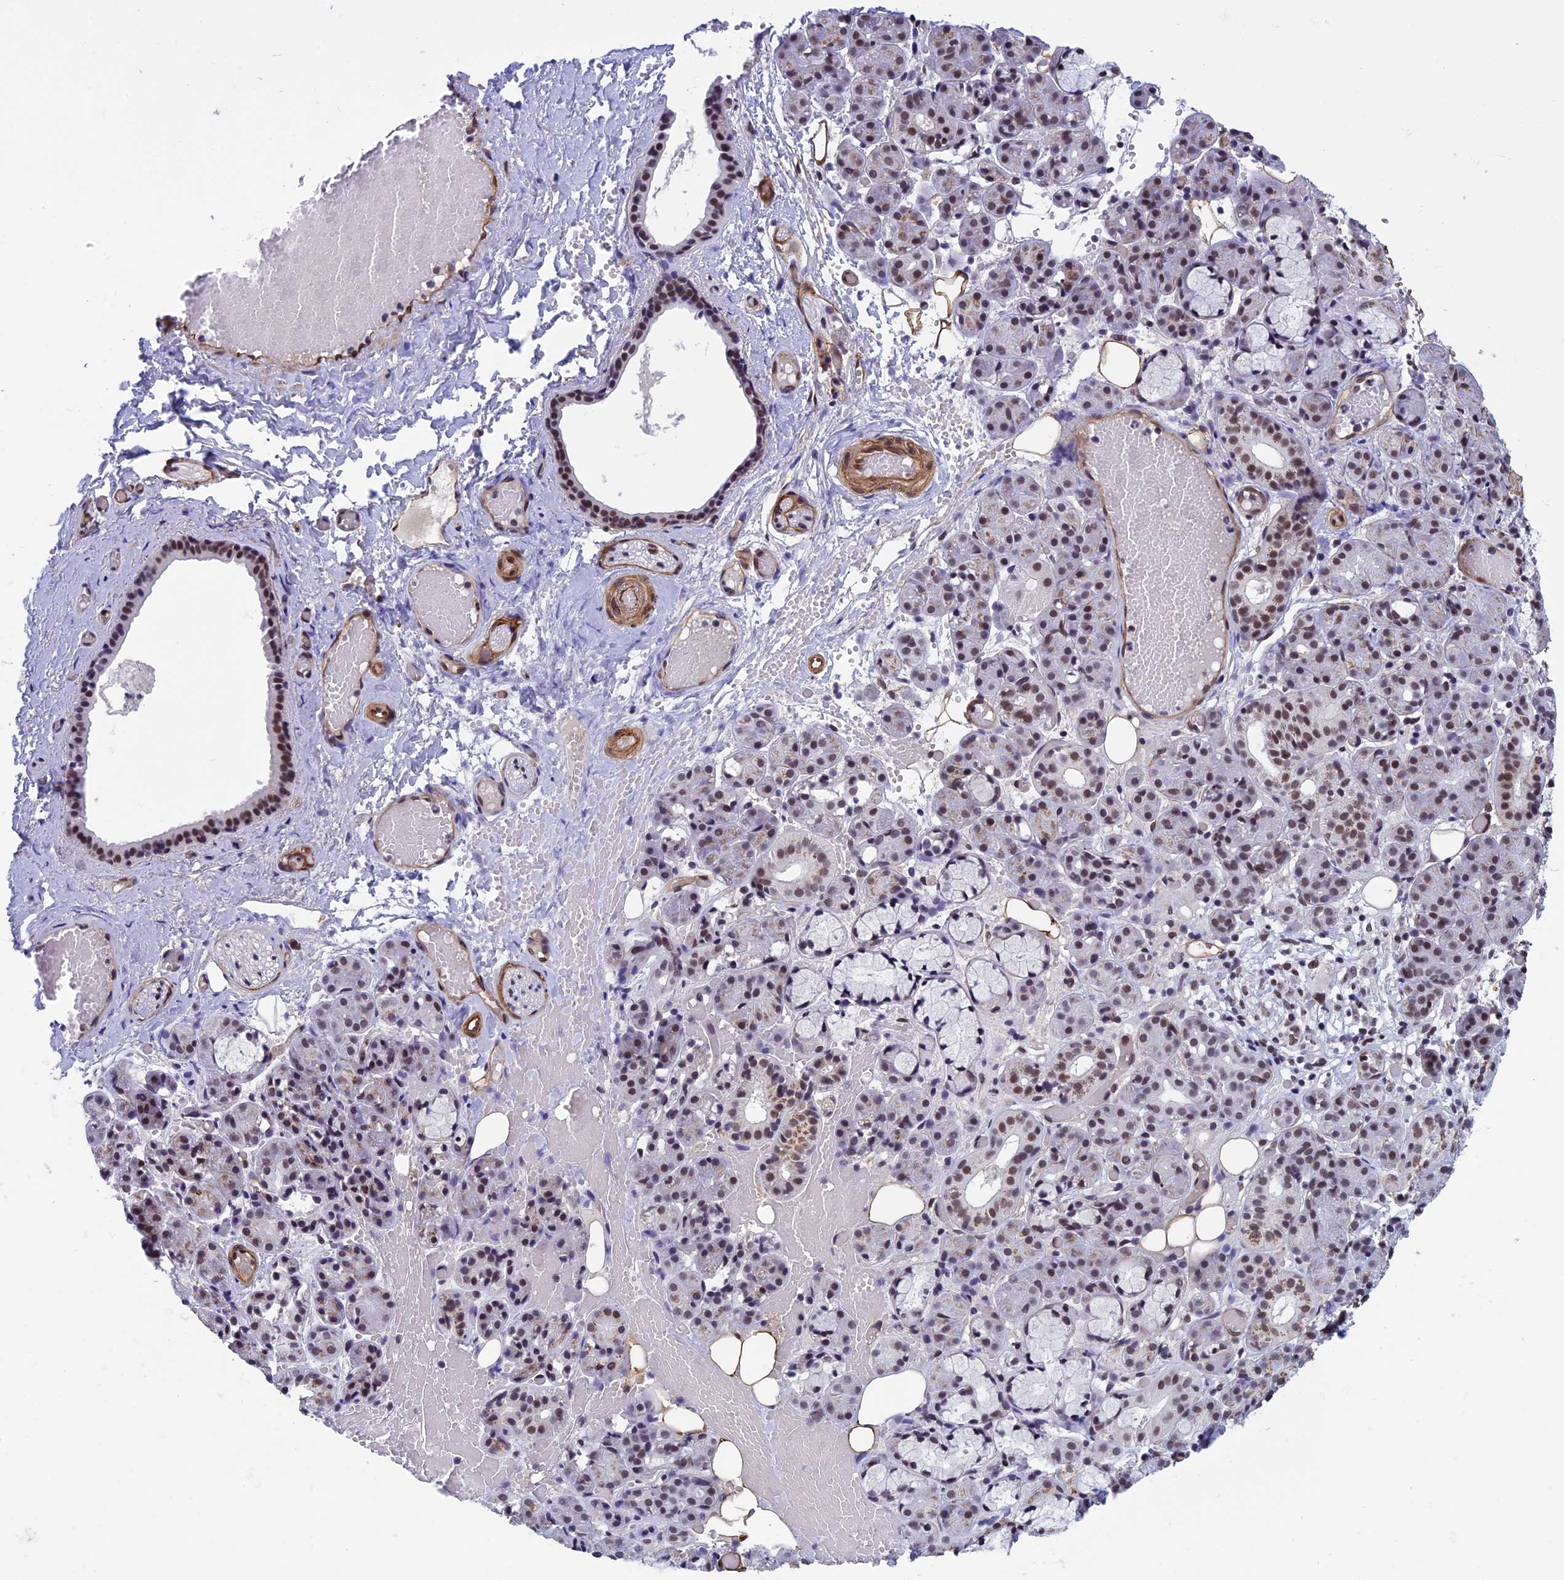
{"staining": {"intensity": "moderate", "quantity": "25%-75%", "location": "nuclear"}, "tissue": "salivary gland", "cell_type": "Glandular cells", "image_type": "normal", "snomed": [{"axis": "morphology", "description": "Normal tissue, NOS"}, {"axis": "topography", "description": "Salivary gland"}], "caption": "Benign salivary gland was stained to show a protein in brown. There is medium levels of moderate nuclear positivity in approximately 25%-75% of glandular cells.", "gene": "NIPBL", "patient": {"sex": "male", "age": 63}}